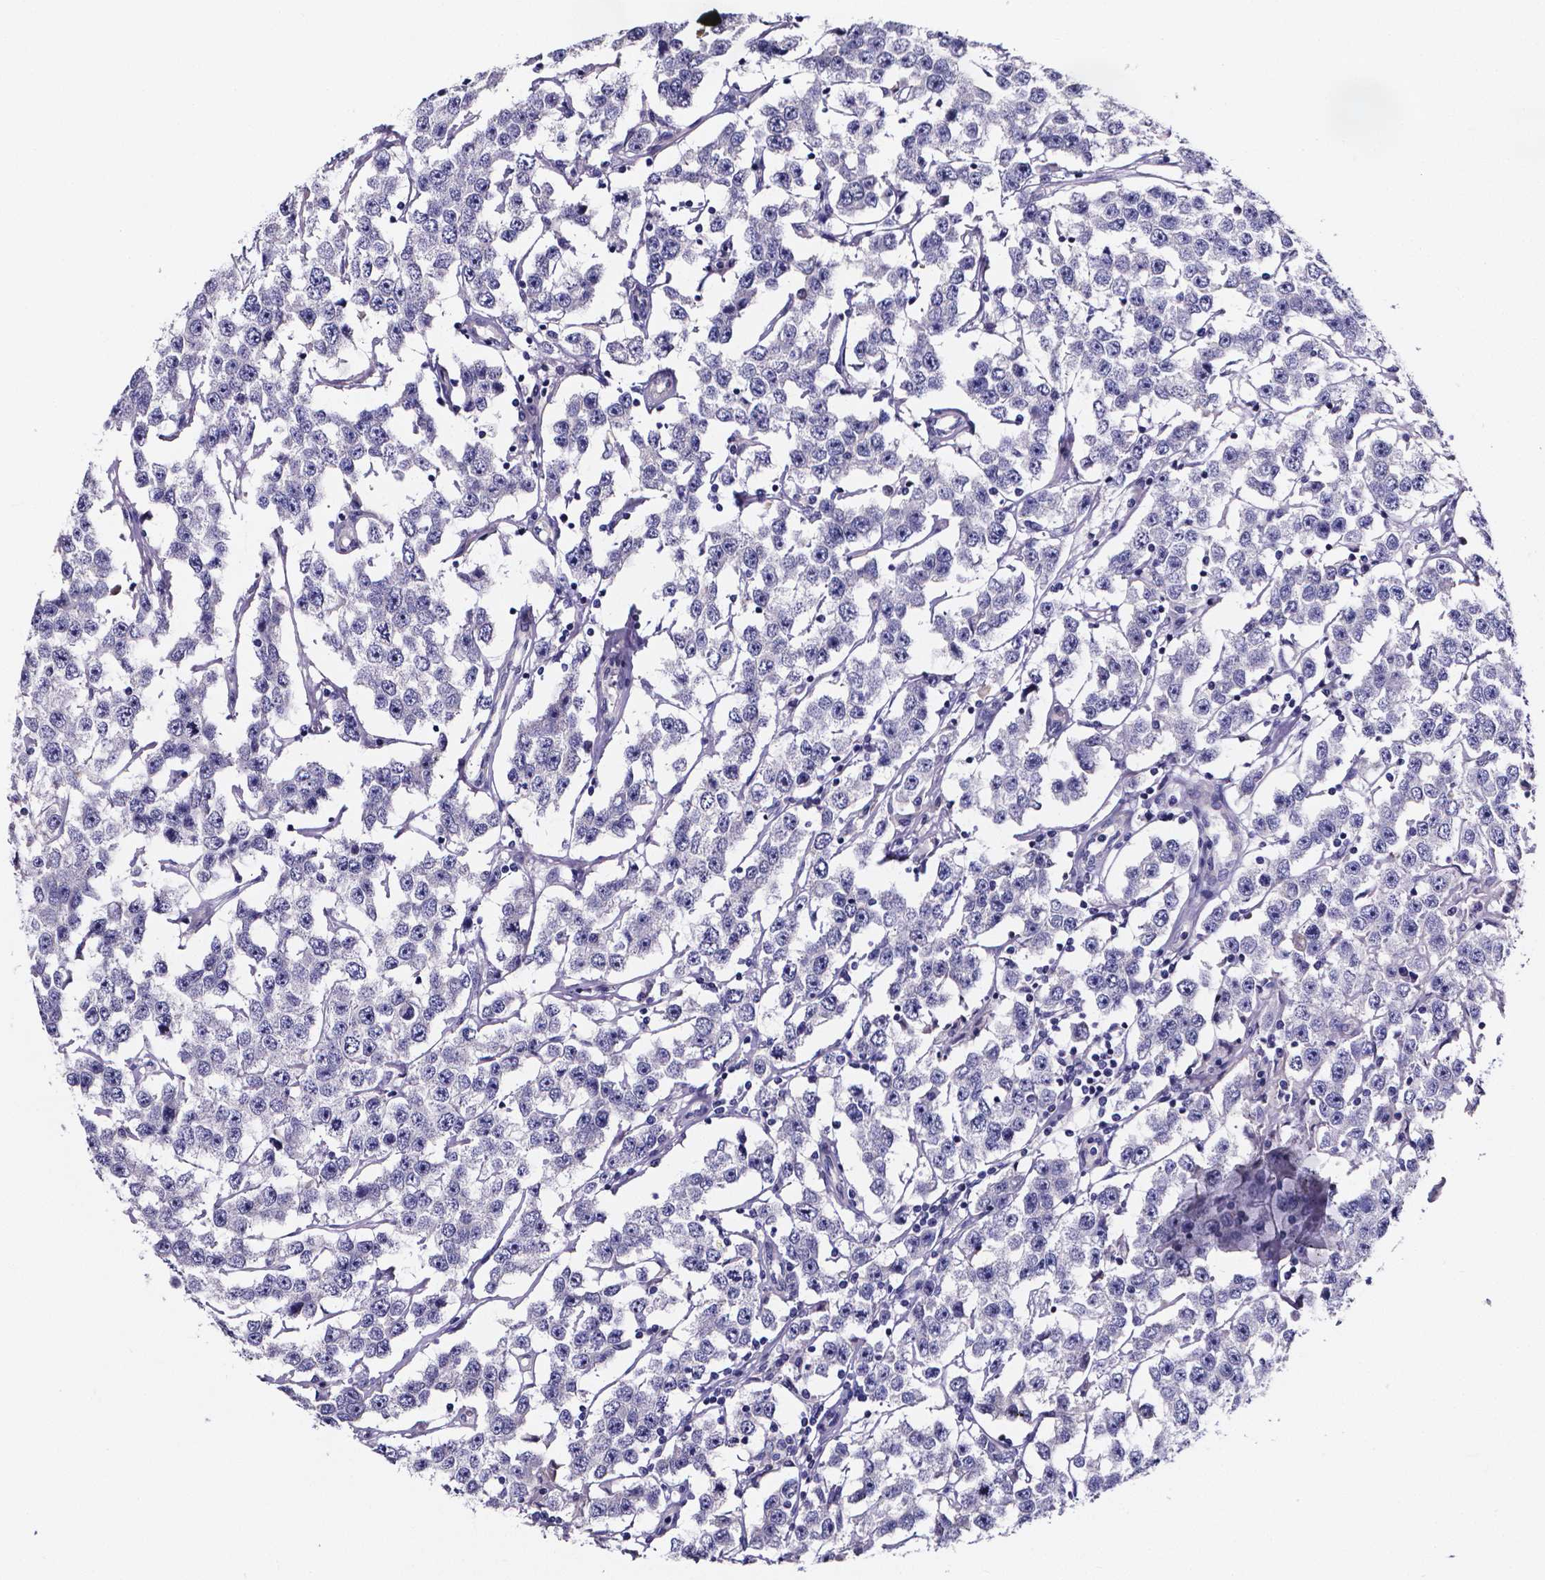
{"staining": {"intensity": "negative", "quantity": "none", "location": "none"}, "tissue": "testis cancer", "cell_type": "Tumor cells", "image_type": "cancer", "snomed": [{"axis": "morphology", "description": "Seminoma, NOS"}, {"axis": "topography", "description": "Testis"}], "caption": "A high-resolution histopathology image shows immunohistochemistry staining of testis seminoma, which demonstrates no significant staining in tumor cells.", "gene": "CACNG8", "patient": {"sex": "male", "age": 52}}